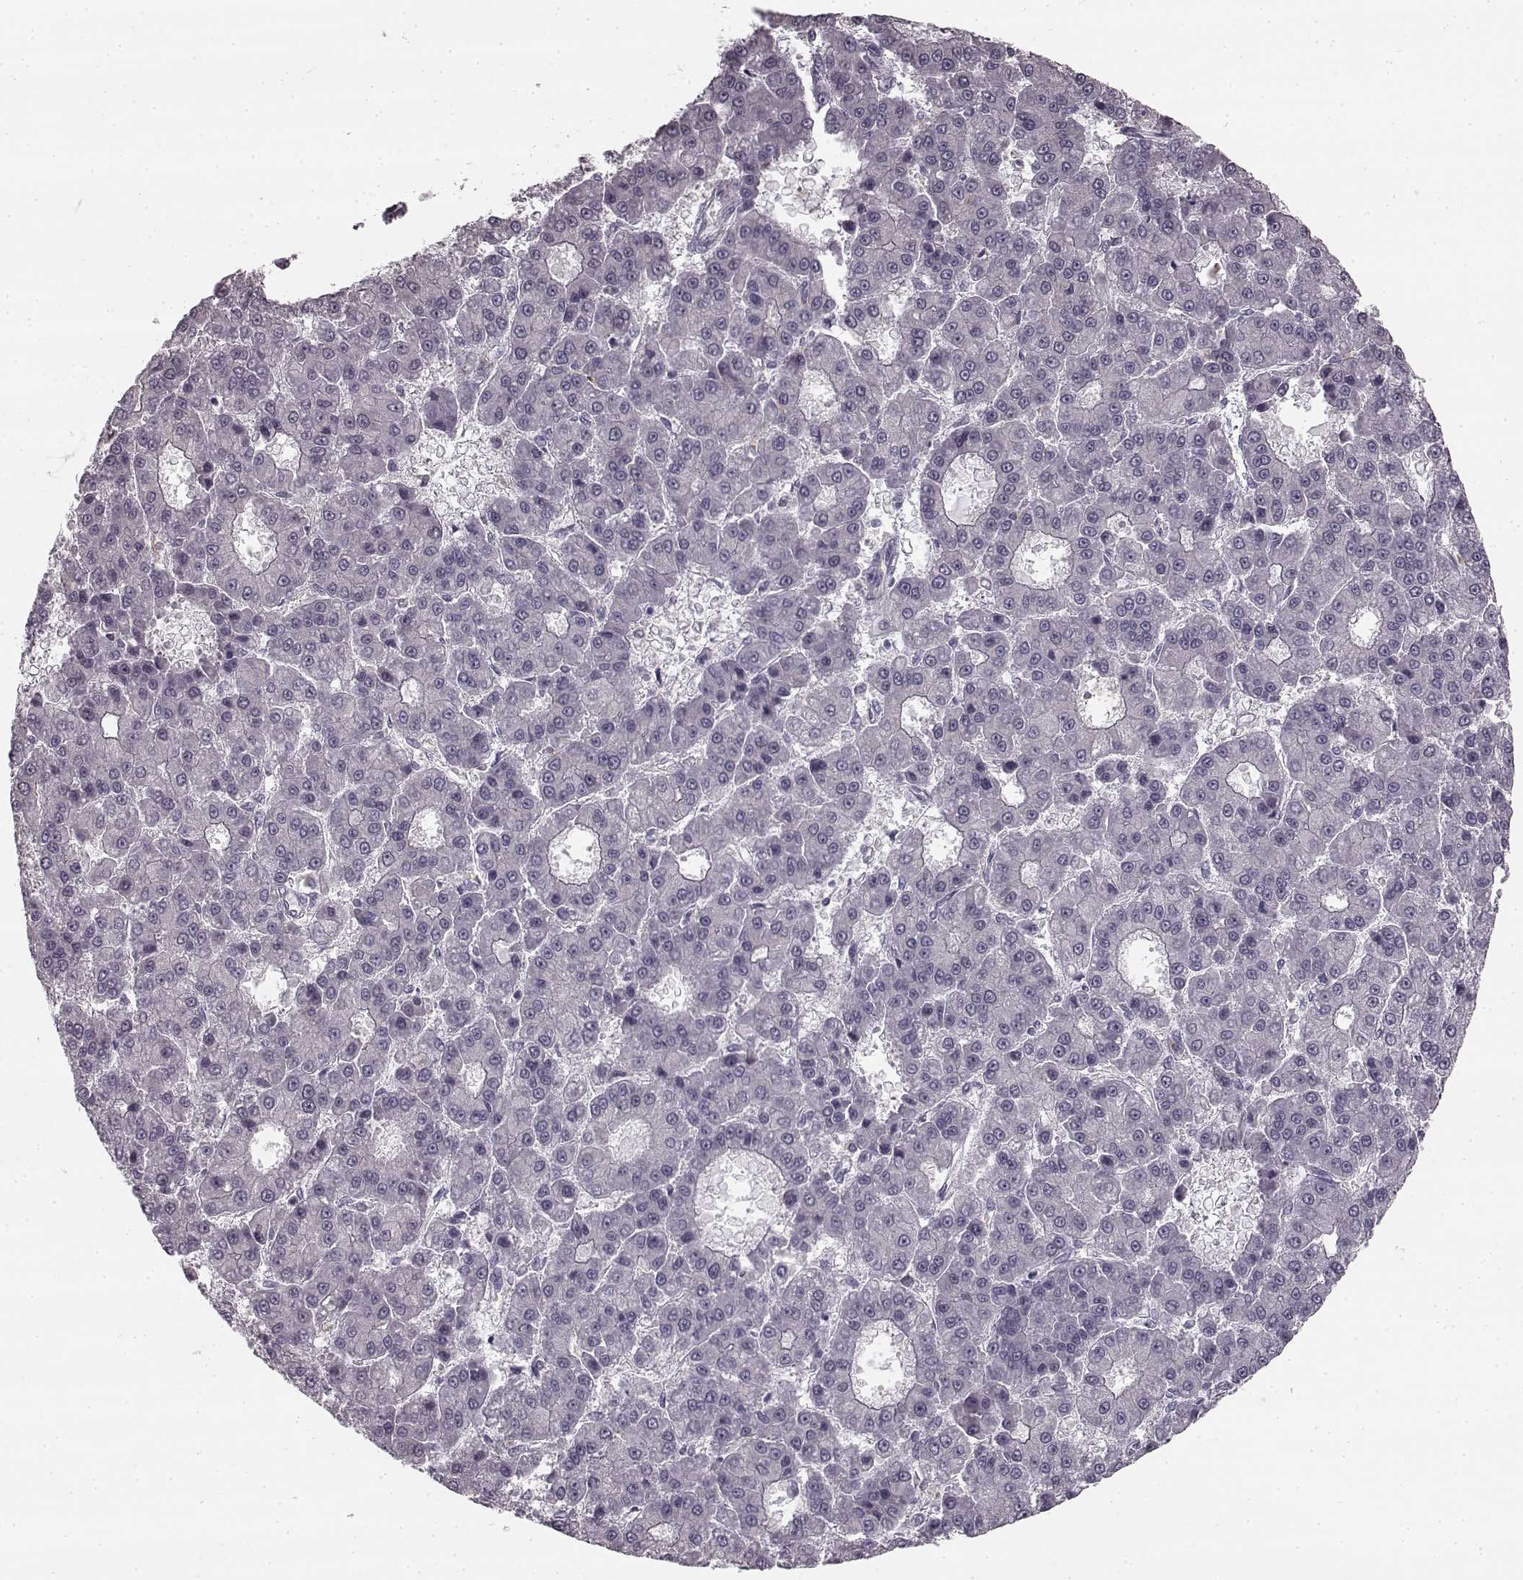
{"staining": {"intensity": "negative", "quantity": "none", "location": "none"}, "tissue": "liver cancer", "cell_type": "Tumor cells", "image_type": "cancer", "snomed": [{"axis": "morphology", "description": "Carcinoma, Hepatocellular, NOS"}, {"axis": "topography", "description": "Liver"}], "caption": "Immunohistochemical staining of human liver hepatocellular carcinoma reveals no significant positivity in tumor cells.", "gene": "HMMR", "patient": {"sex": "male", "age": 70}}